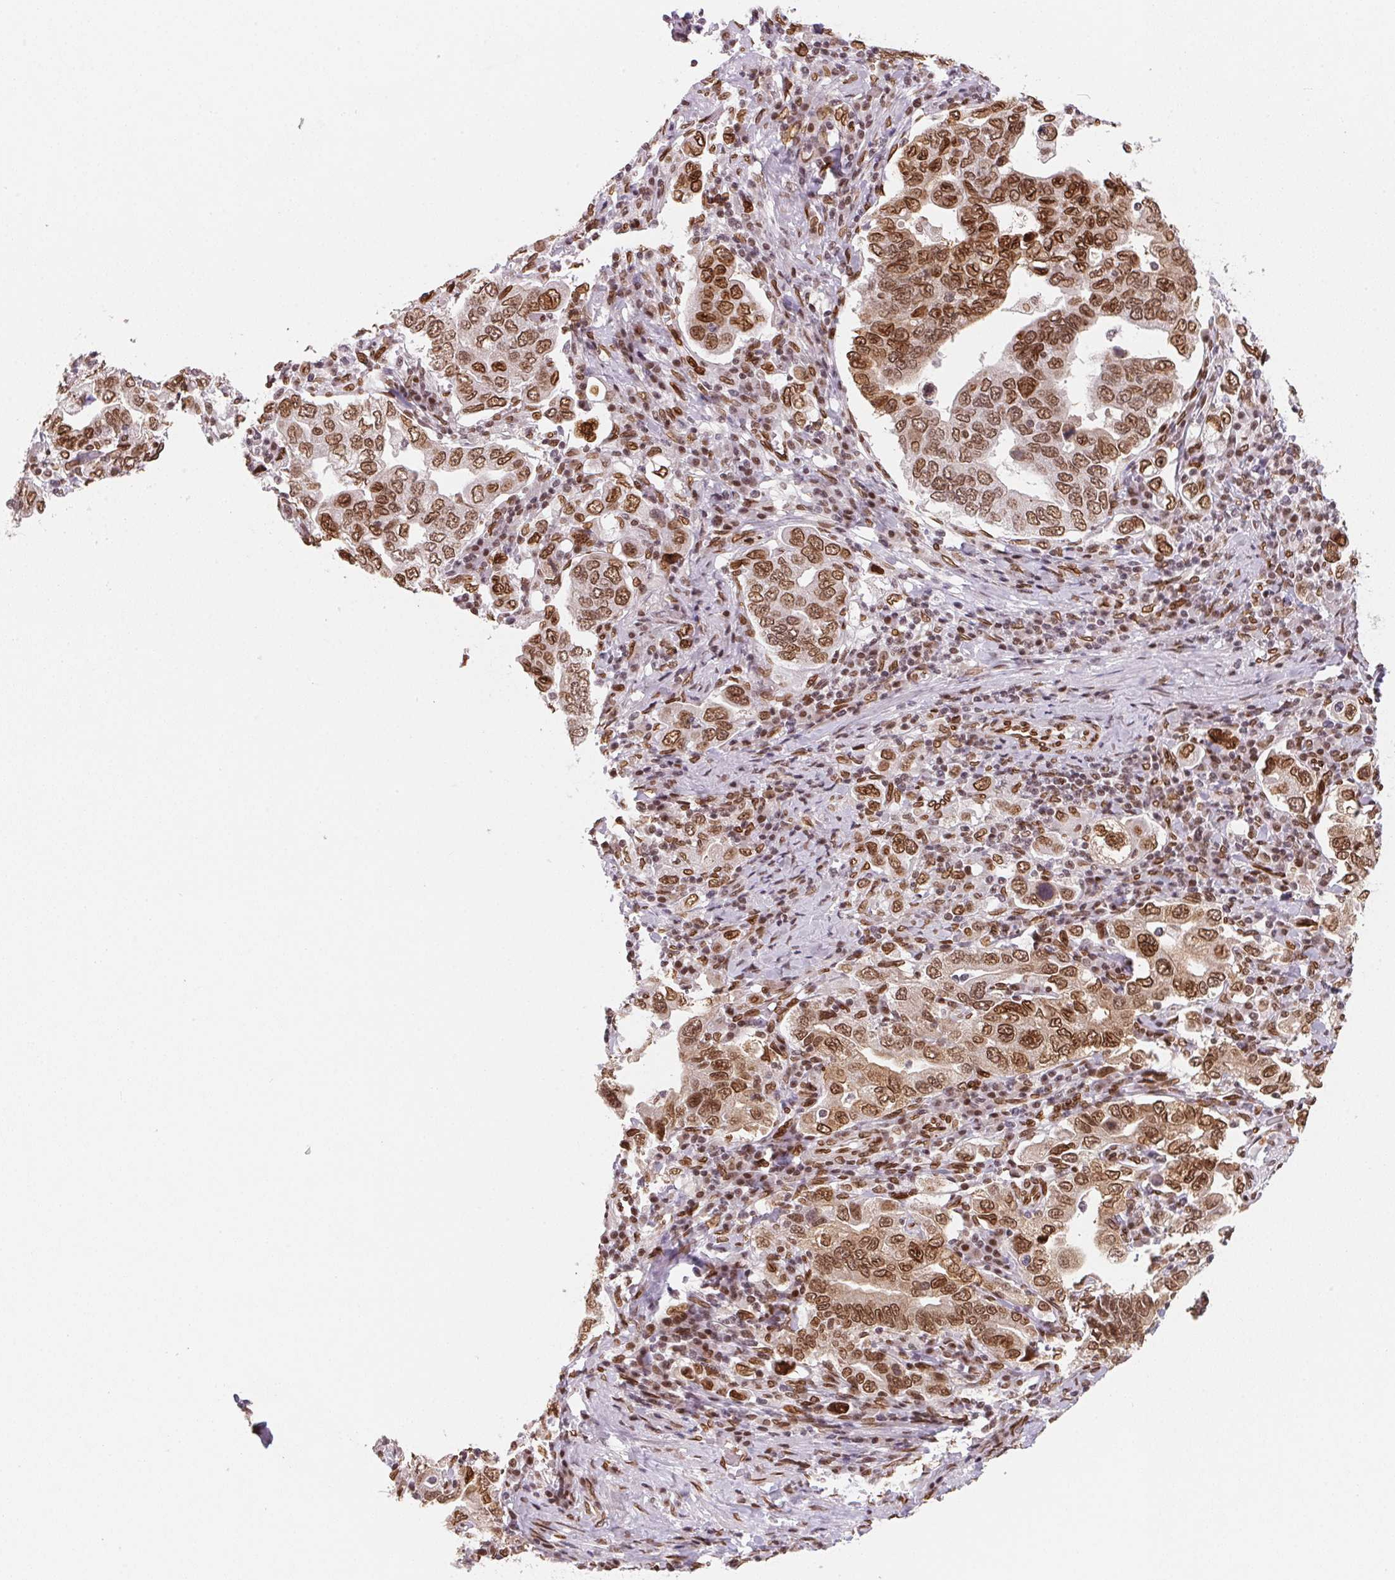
{"staining": {"intensity": "strong", "quantity": ">75%", "location": "cytoplasmic/membranous,nuclear"}, "tissue": "stomach cancer", "cell_type": "Tumor cells", "image_type": "cancer", "snomed": [{"axis": "morphology", "description": "Adenocarcinoma, NOS"}, {"axis": "topography", "description": "Stomach, upper"}, {"axis": "topography", "description": "Stomach"}], "caption": "Stomach adenocarcinoma was stained to show a protein in brown. There is high levels of strong cytoplasmic/membranous and nuclear staining in approximately >75% of tumor cells. (DAB (3,3'-diaminobenzidine) = brown stain, brightfield microscopy at high magnification).", "gene": "SAP30BP", "patient": {"sex": "male", "age": 62}}